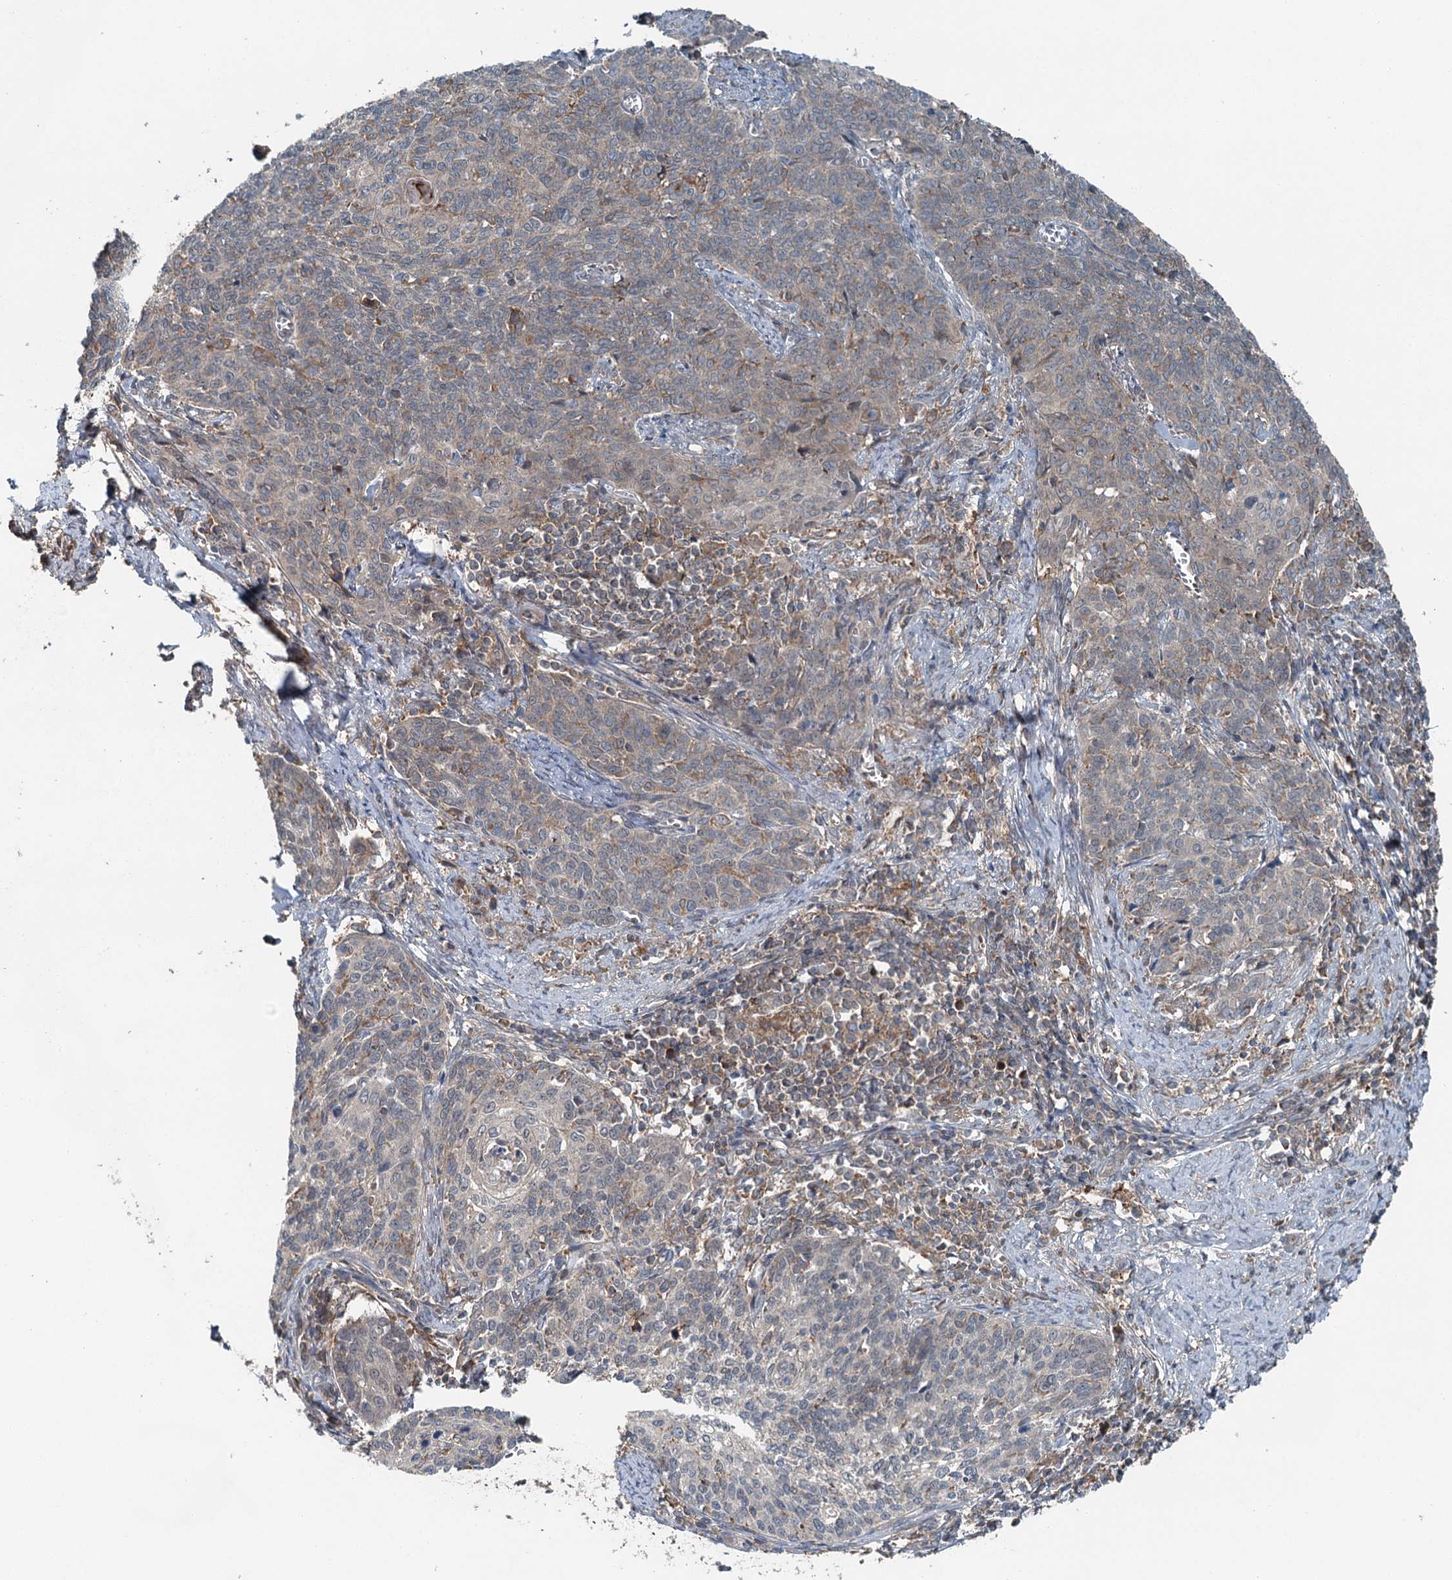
{"staining": {"intensity": "weak", "quantity": "25%-75%", "location": "cytoplasmic/membranous"}, "tissue": "cervical cancer", "cell_type": "Tumor cells", "image_type": "cancer", "snomed": [{"axis": "morphology", "description": "Squamous cell carcinoma, NOS"}, {"axis": "topography", "description": "Cervix"}], "caption": "Tumor cells display low levels of weak cytoplasmic/membranous expression in about 25%-75% of cells in cervical squamous cell carcinoma. The protein is stained brown, and the nuclei are stained in blue (DAB IHC with brightfield microscopy, high magnification).", "gene": "SKIC3", "patient": {"sex": "female", "age": 39}}